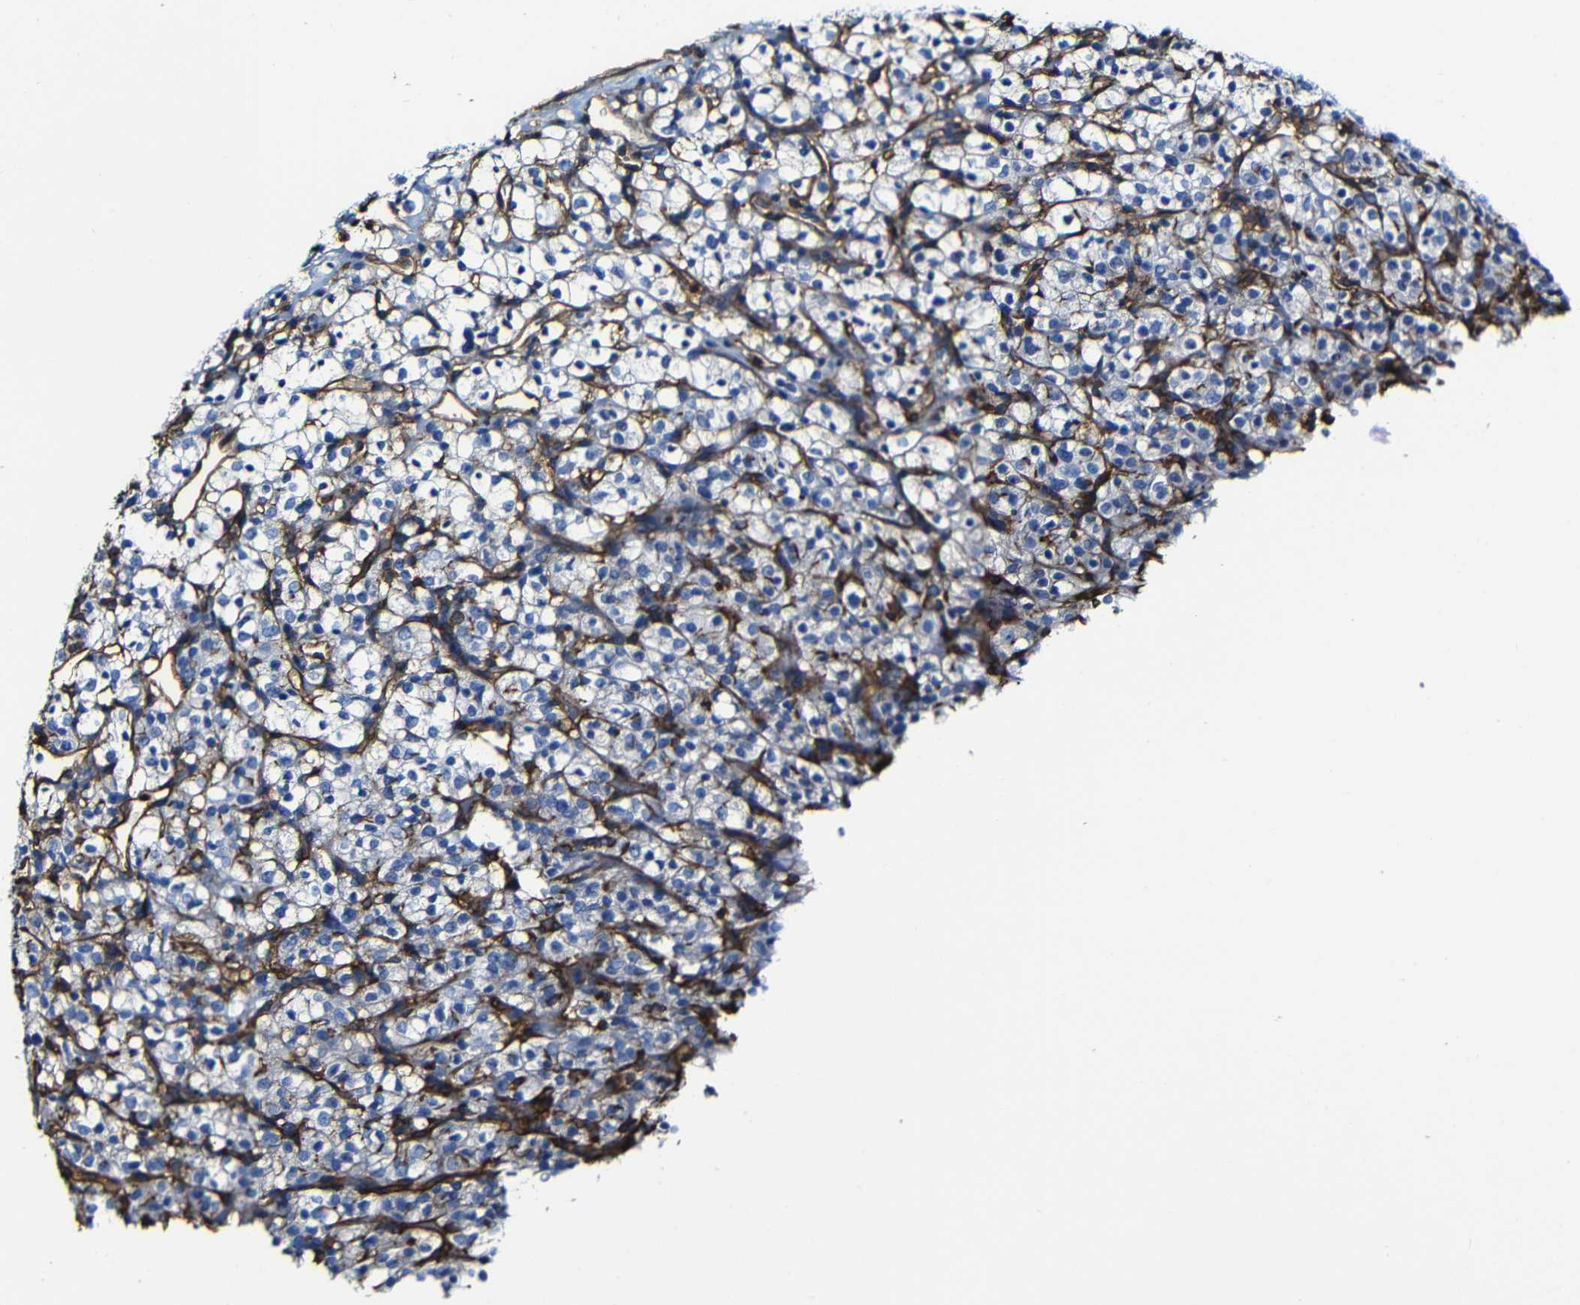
{"staining": {"intensity": "negative", "quantity": "none", "location": "none"}, "tissue": "renal cancer", "cell_type": "Tumor cells", "image_type": "cancer", "snomed": [{"axis": "morphology", "description": "Normal tissue, NOS"}, {"axis": "morphology", "description": "Adenocarcinoma, NOS"}, {"axis": "topography", "description": "Kidney"}], "caption": "Tumor cells show no significant staining in renal cancer.", "gene": "MSN", "patient": {"sex": "female", "age": 72}}